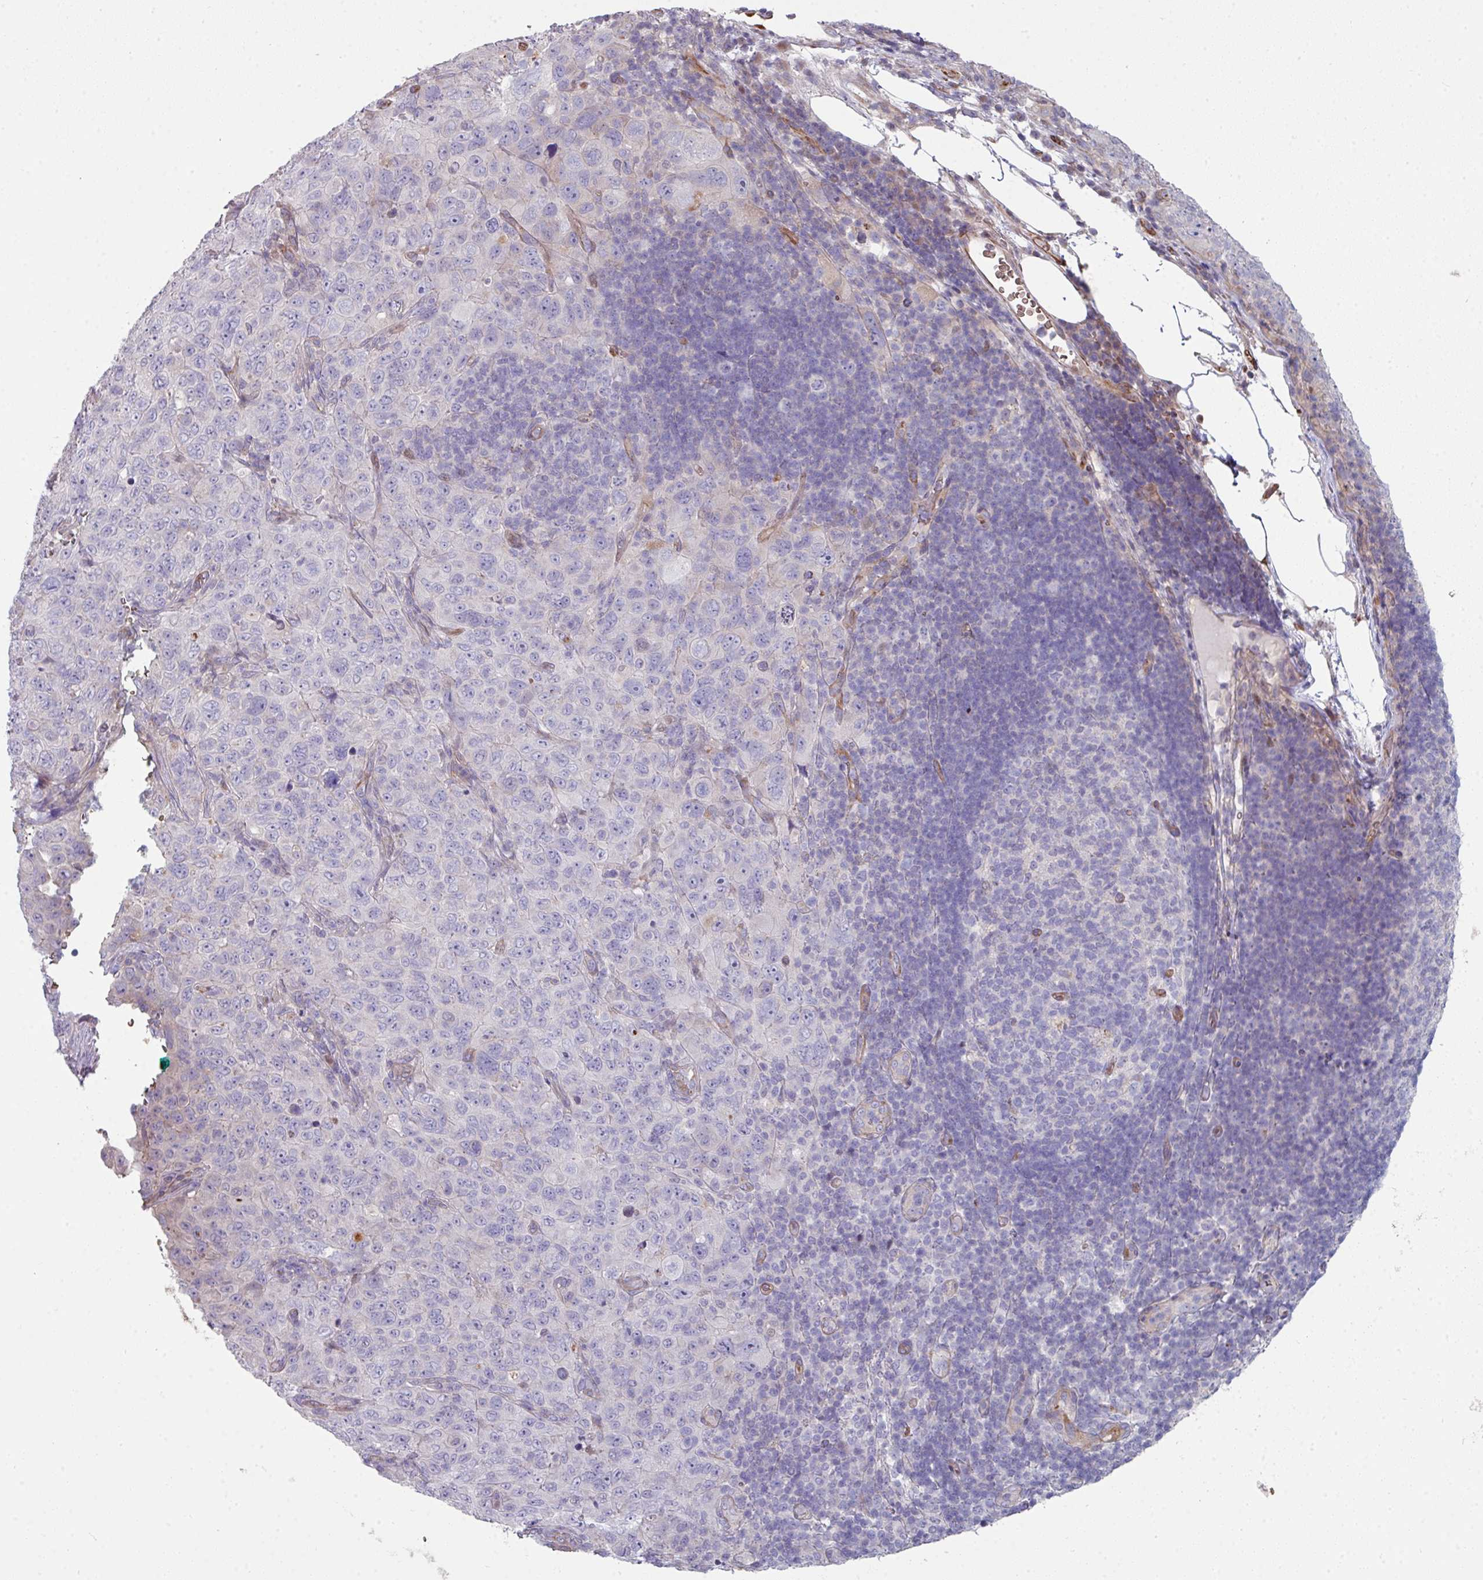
{"staining": {"intensity": "negative", "quantity": "none", "location": "none"}, "tissue": "pancreatic cancer", "cell_type": "Tumor cells", "image_type": "cancer", "snomed": [{"axis": "morphology", "description": "Adenocarcinoma, NOS"}, {"axis": "topography", "description": "Pancreas"}], "caption": "Micrograph shows no protein staining in tumor cells of pancreatic adenocarcinoma tissue.", "gene": "ANO9", "patient": {"sex": "male", "age": 68}}